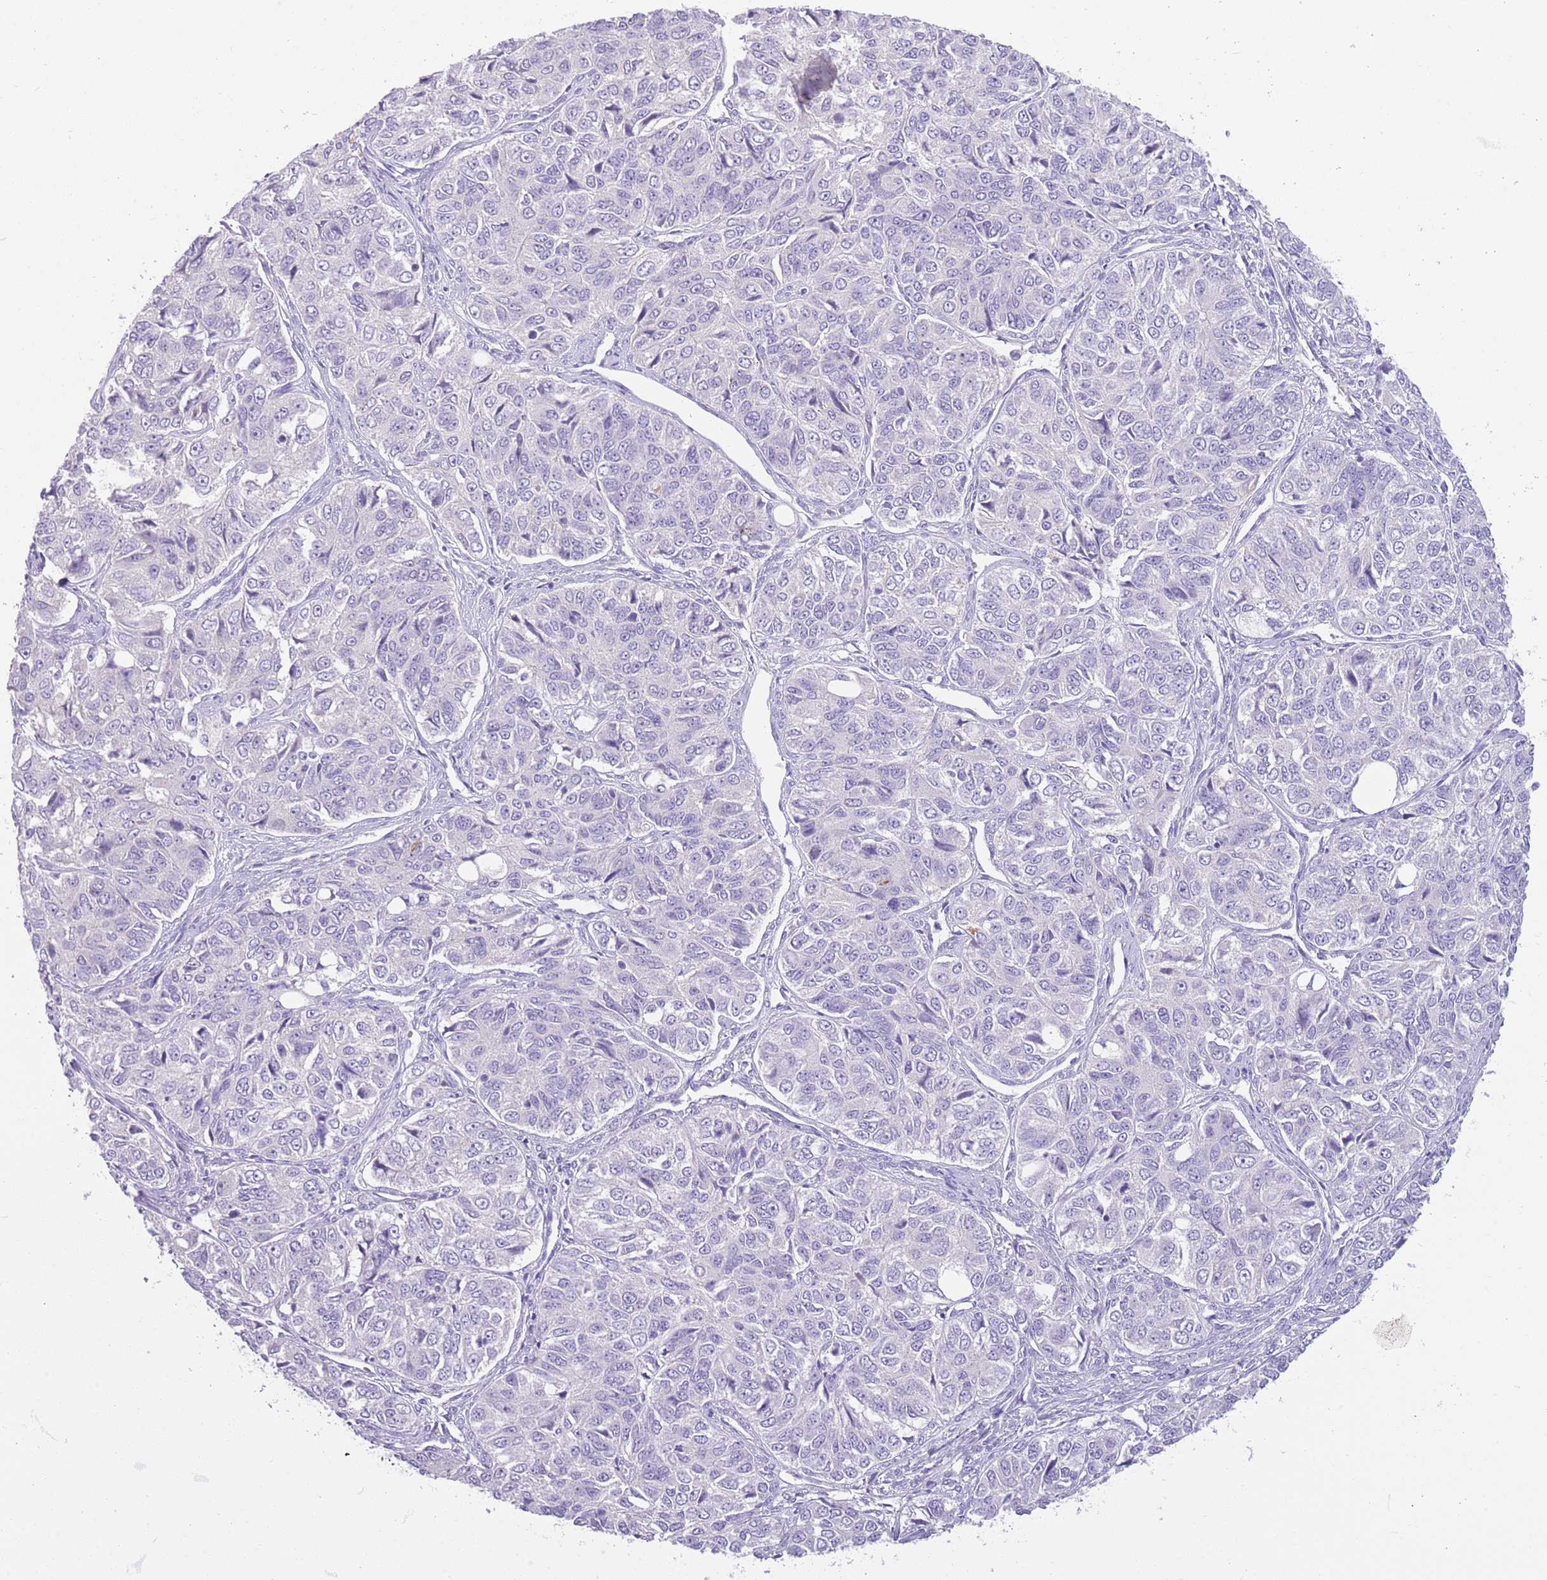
{"staining": {"intensity": "negative", "quantity": "none", "location": "none"}, "tissue": "ovarian cancer", "cell_type": "Tumor cells", "image_type": "cancer", "snomed": [{"axis": "morphology", "description": "Carcinoma, endometroid"}, {"axis": "topography", "description": "Ovary"}], "caption": "Tumor cells show no significant expression in endometroid carcinoma (ovarian).", "gene": "SFTPA1", "patient": {"sex": "female", "age": 51}}